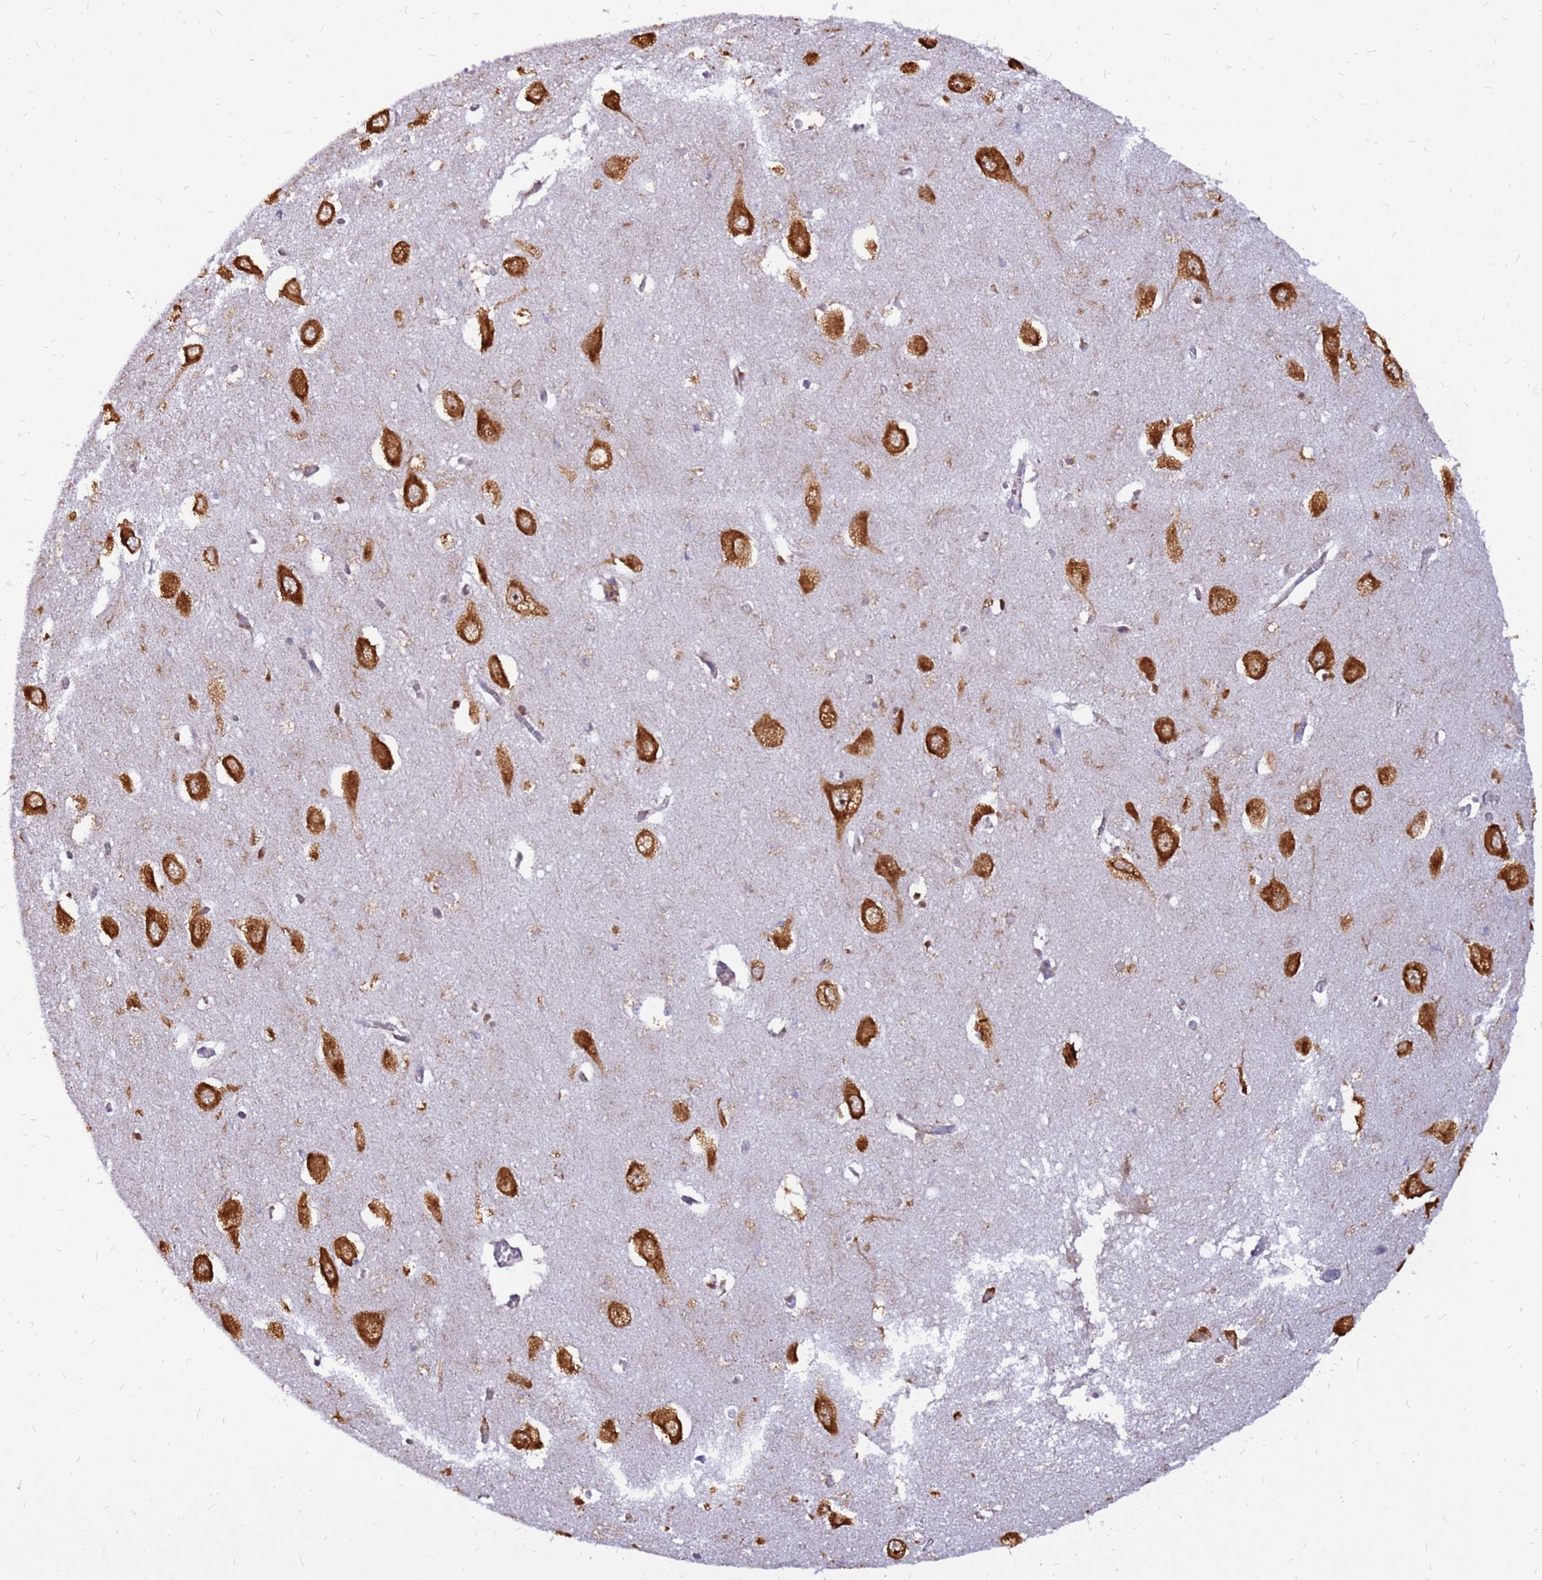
{"staining": {"intensity": "moderate", "quantity": "25%-75%", "location": "cytoplasmic/membranous"}, "tissue": "hippocampus", "cell_type": "Glial cells", "image_type": "normal", "snomed": [{"axis": "morphology", "description": "Normal tissue, NOS"}, {"axis": "topography", "description": "Hippocampus"}], "caption": "An immunohistochemistry histopathology image of unremarkable tissue is shown. Protein staining in brown shows moderate cytoplasmic/membranous positivity in hippocampus within glial cells. The staining is performed using DAB (3,3'-diaminobenzidine) brown chromogen to label protein expression. The nuclei are counter-stained blue using hematoxylin.", "gene": "RPL8", "patient": {"sex": "female", "age": 64}}